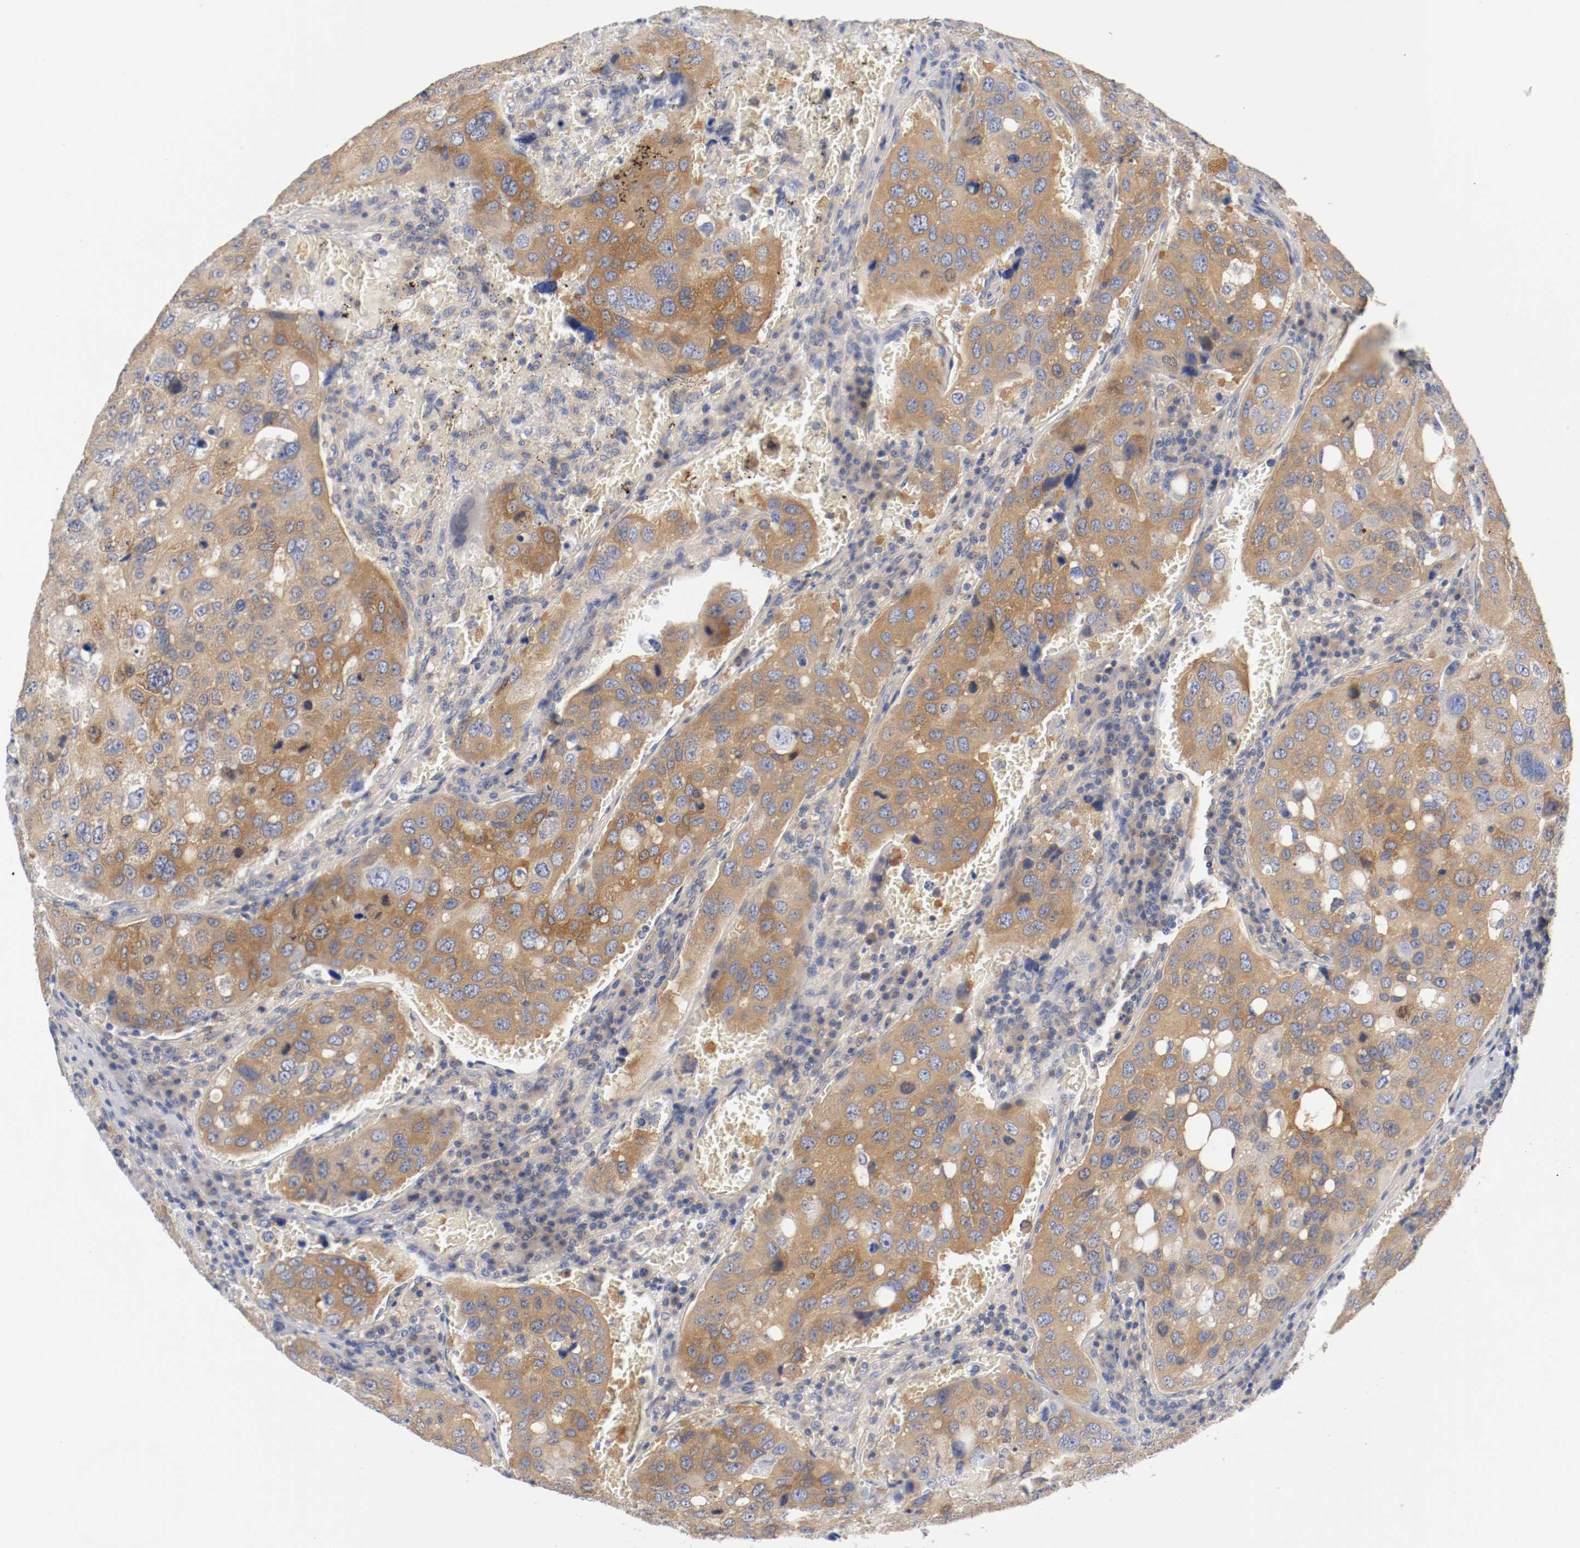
{"staining": {"intensity": "strong", "quantity": ">75%", "location": "cytoplasmic/membranous"}, "tissue": "urothelial cancer", "cell_type": "Tumor cells", "image_type": "cancer", "snomed": [{"axis": "morphology", "description": "Urothelial carcinoma, High grade"}, {"axis": "topography", "description": "Lymph node"}, {"axis": "topography", "description": "Urinary bladder"}], "caption": "DAB (3,3'-diaminobenzidine) immunohistochemical staining of urothelial carcinoma (high-grade) exhibits strong cytoplasmic/membranous protein staining in approximately >75% of tumor cells.", "gene": "HGS", "patient": {"sex": "male", "age": 51}}